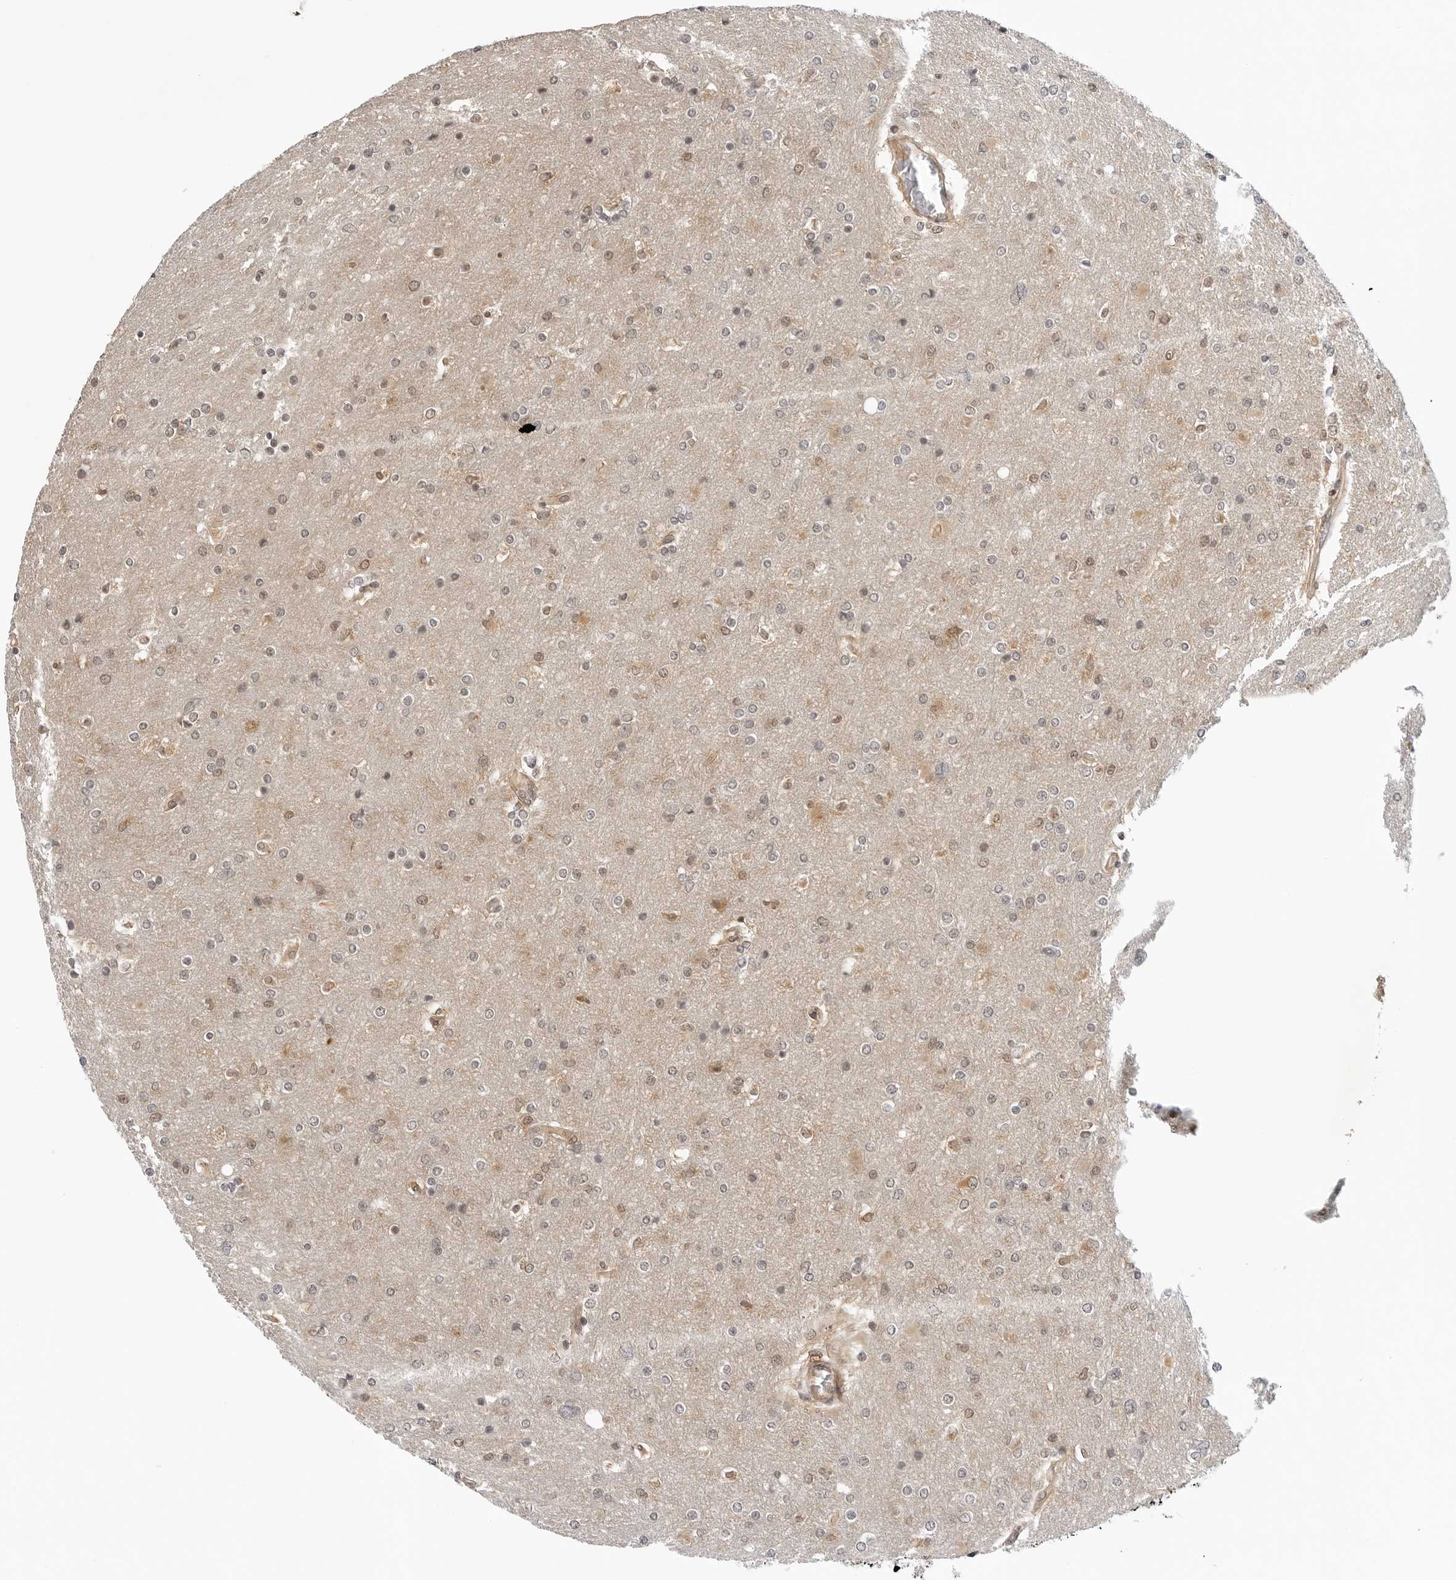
{"staining": {"intensity": "weak", "quantity": "<25%", "location": "nuclear"}, "tissue": "glioma", "cell_type": "Tumor cells", "image_type": "cancer", "snomed": [{"axis": "morphology", "description": "Glioma, malignant, High grade"}, {"axis": "topography", "description": "Cerebral cortex"}], "caption": "A histopathology image of high-grade glioma (malignant) stained for a protein demonstrates no brown staining in tumor cells.", "gene": "MAP2K5", "patient": {"sex": "female", "age": 36}}